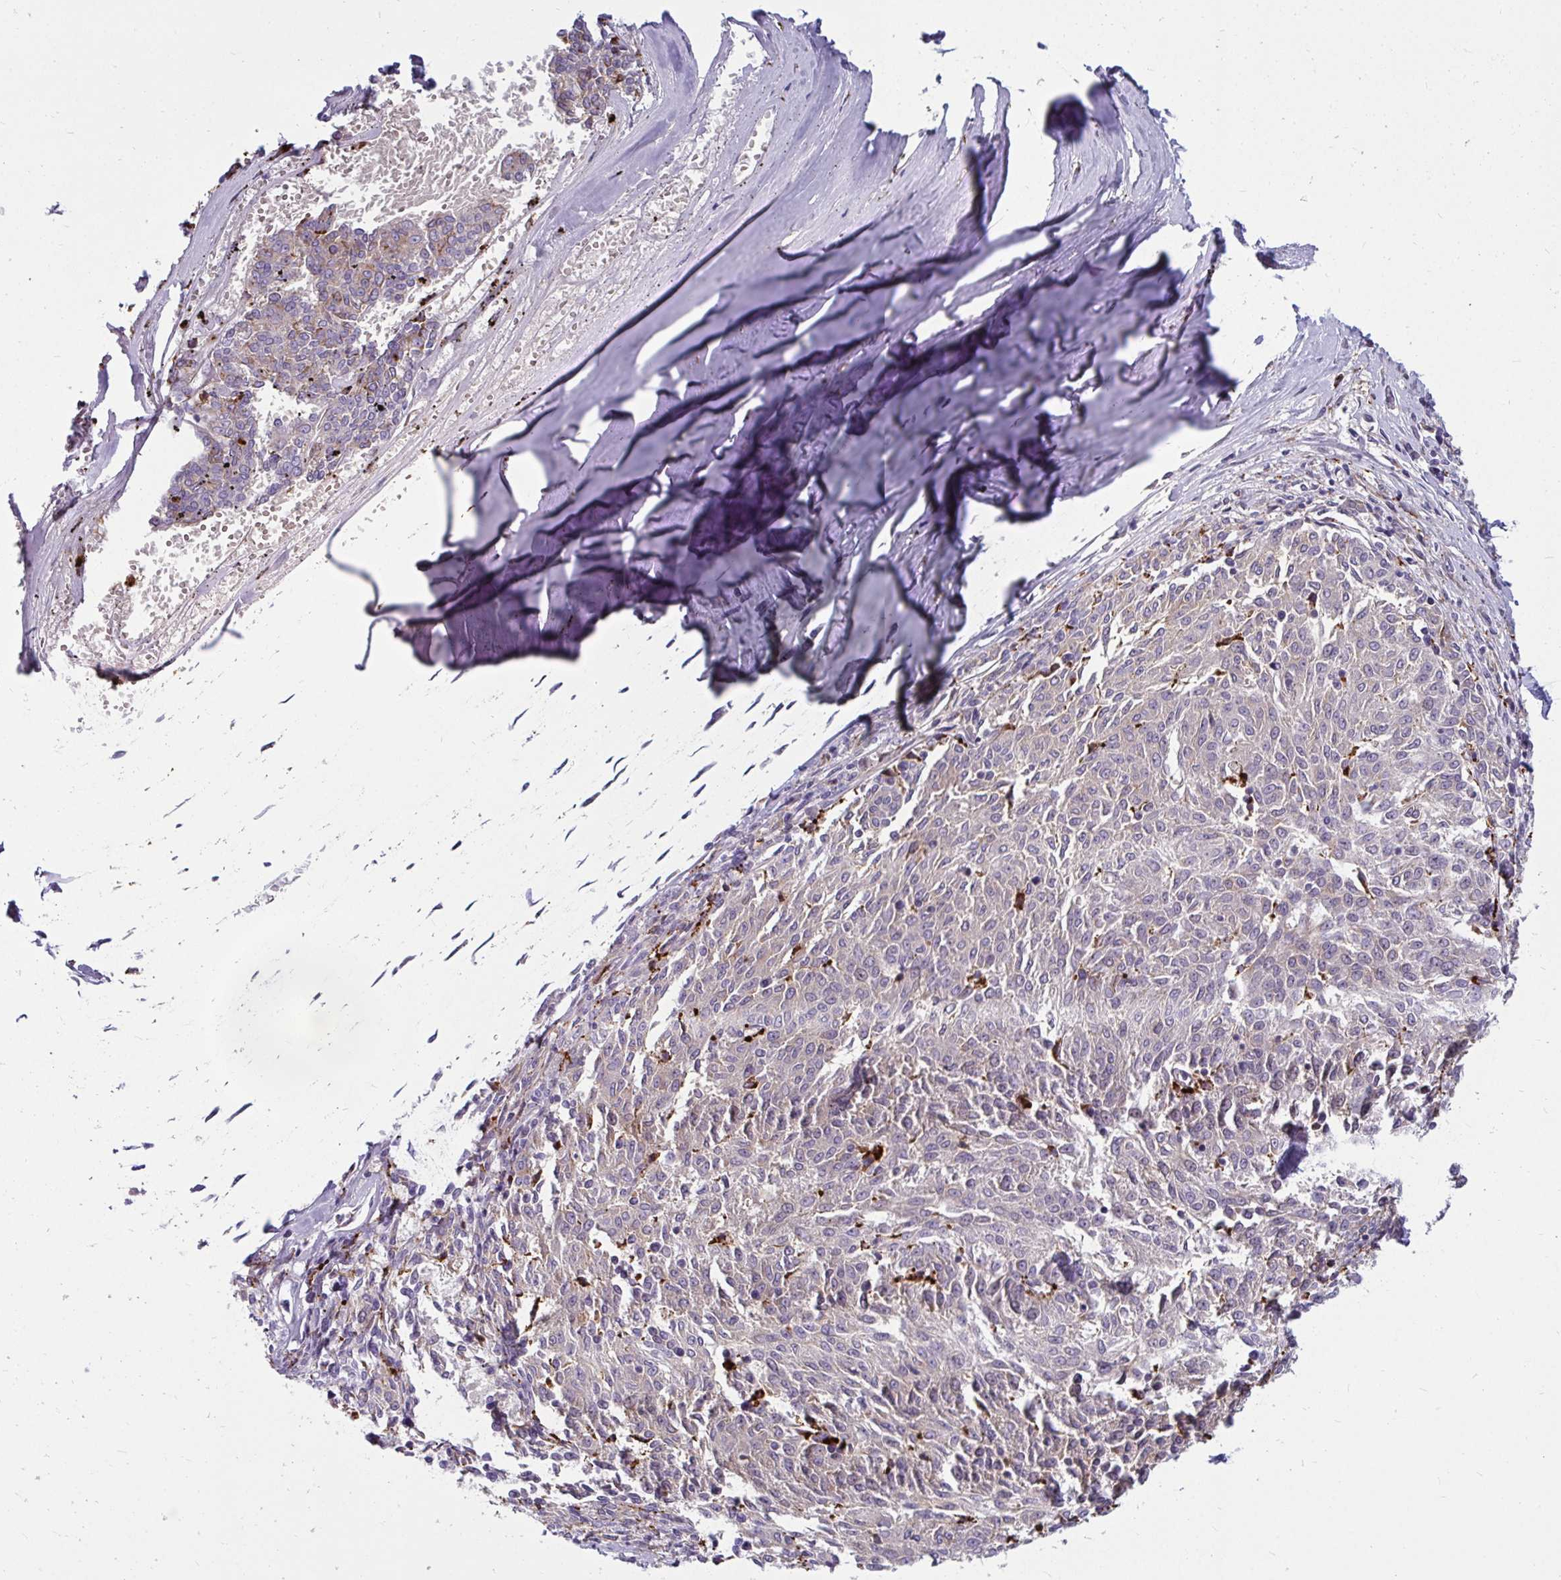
{"staining": {"intensity": "weak", "quantity": "<25%", "location": "cytoplasmic/membranous"}, "tissue": "melanoma", "cell_type": "Tumor cells", "image_type": "cancer", "snomed": [{"axis": "morphology", "description": "Malignant melanoma, NOS"}, {"axis": "topography", "description": "Skin"}], "caption": "Immunohistochemistry image of human melanoma stained for a protein (brown), which reveals no positivity in tumor cells. The staining was performed using DAB (3,3'-diaminobenzidine) to visualize the protein expression in brown, while the nuclei were stained in blue with hematoxylin (Magnification: 20x).", "gene": "CTSZ", "patient": {"sex": "female", "age": 72}}